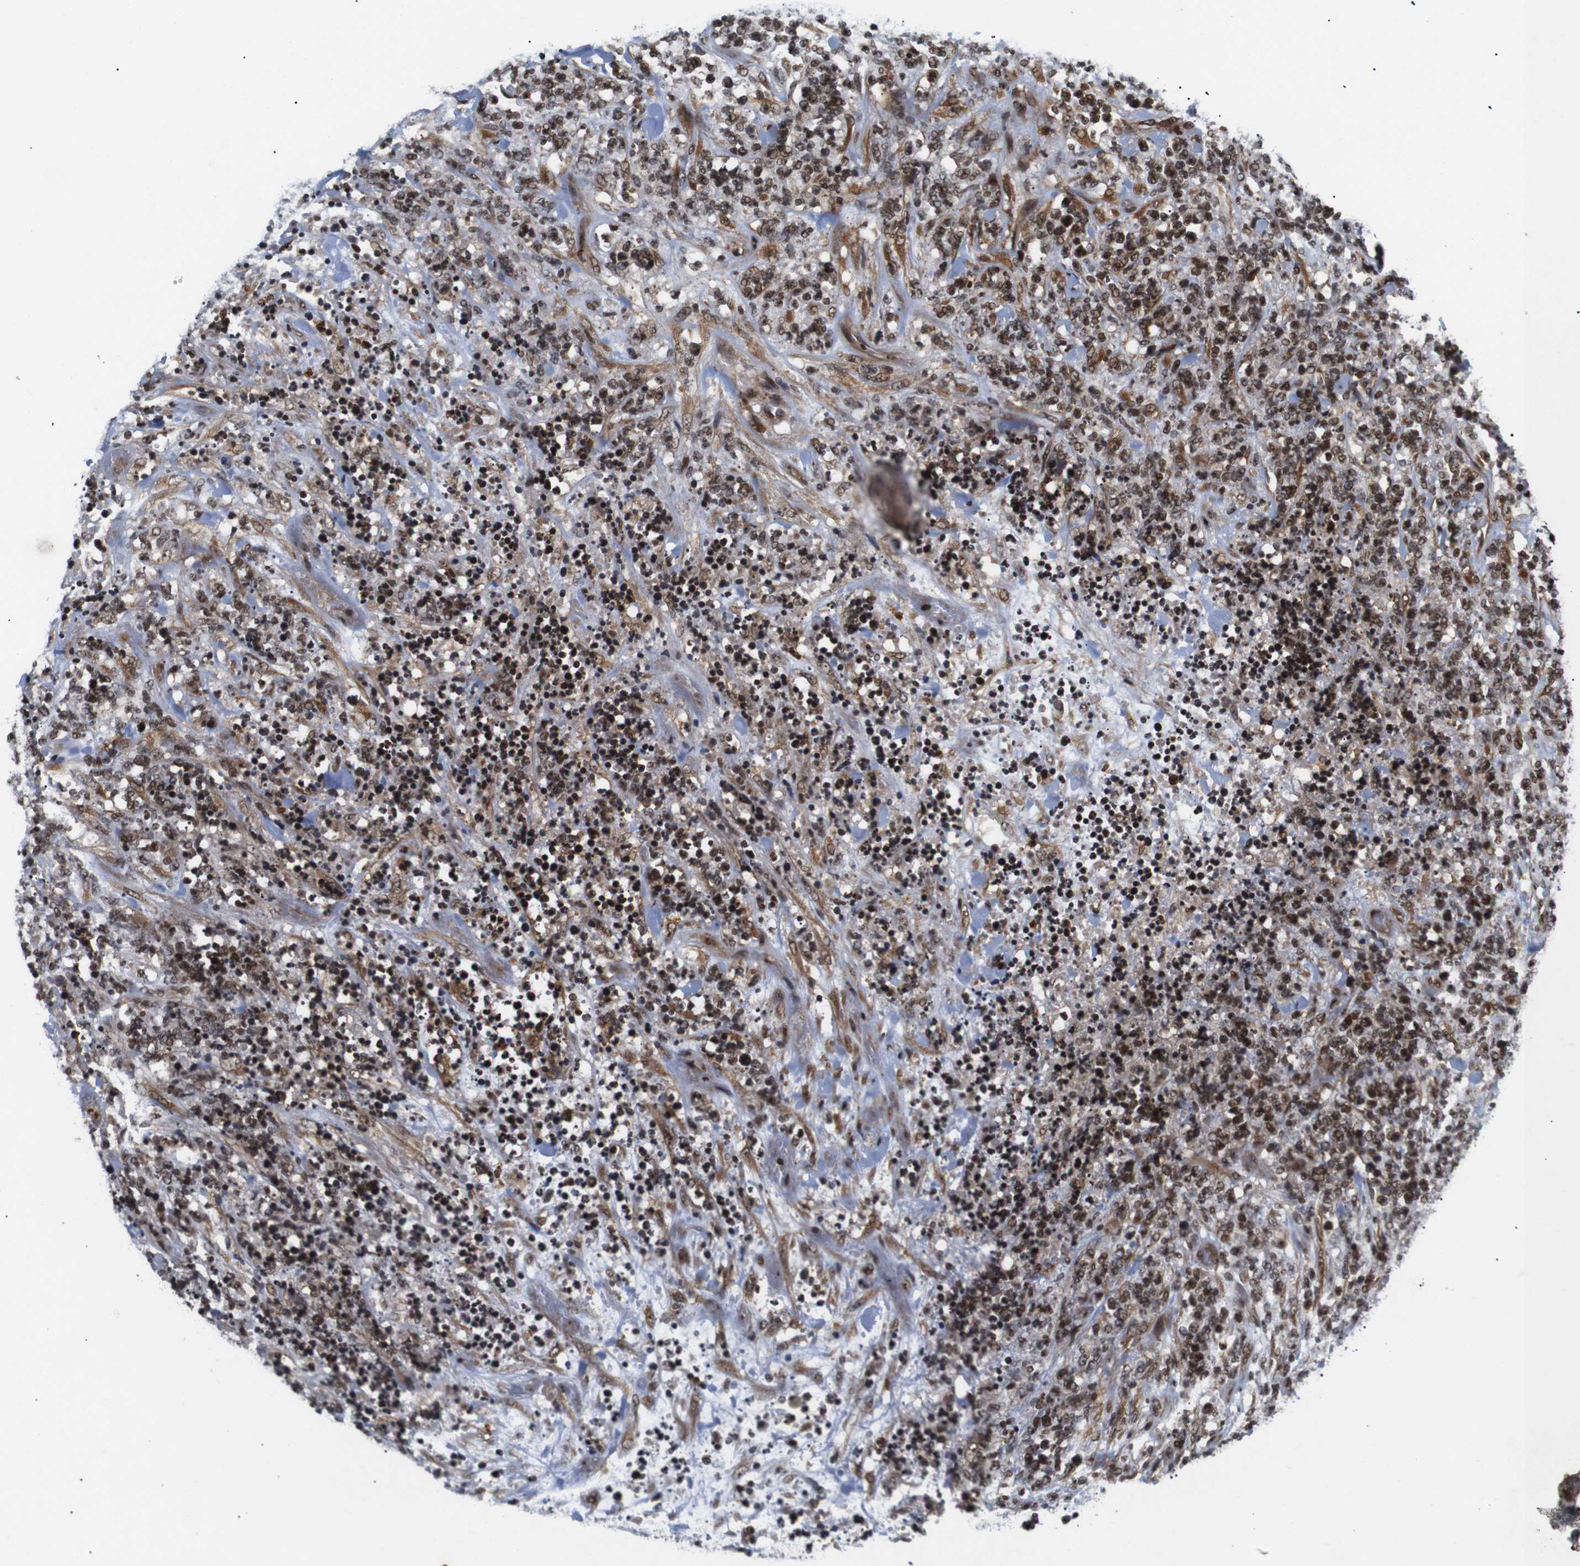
{"staining": {"intensity": "moderate", "quantity": ">75%", "location": "nuclear"}, "tissue": "lymphoma", "cell_type": "Tumor cells", "image_type": "cancer", "snomed": [{"axis": "morphology", "description": "Malignant lymphoma, non-Hodgkin's type, High grade"}, {"axis": "topography", "description": "Soft tissue"}], "caption": "High-grade malignant lymphoma, non-Hodgkin's type was stained to show a protein in brown. There is medium levels of moderate nuclear positivity in about >75% of tumor cells.", "gene": "KIF23", "patient": {"sex": "male", "age": 18}}